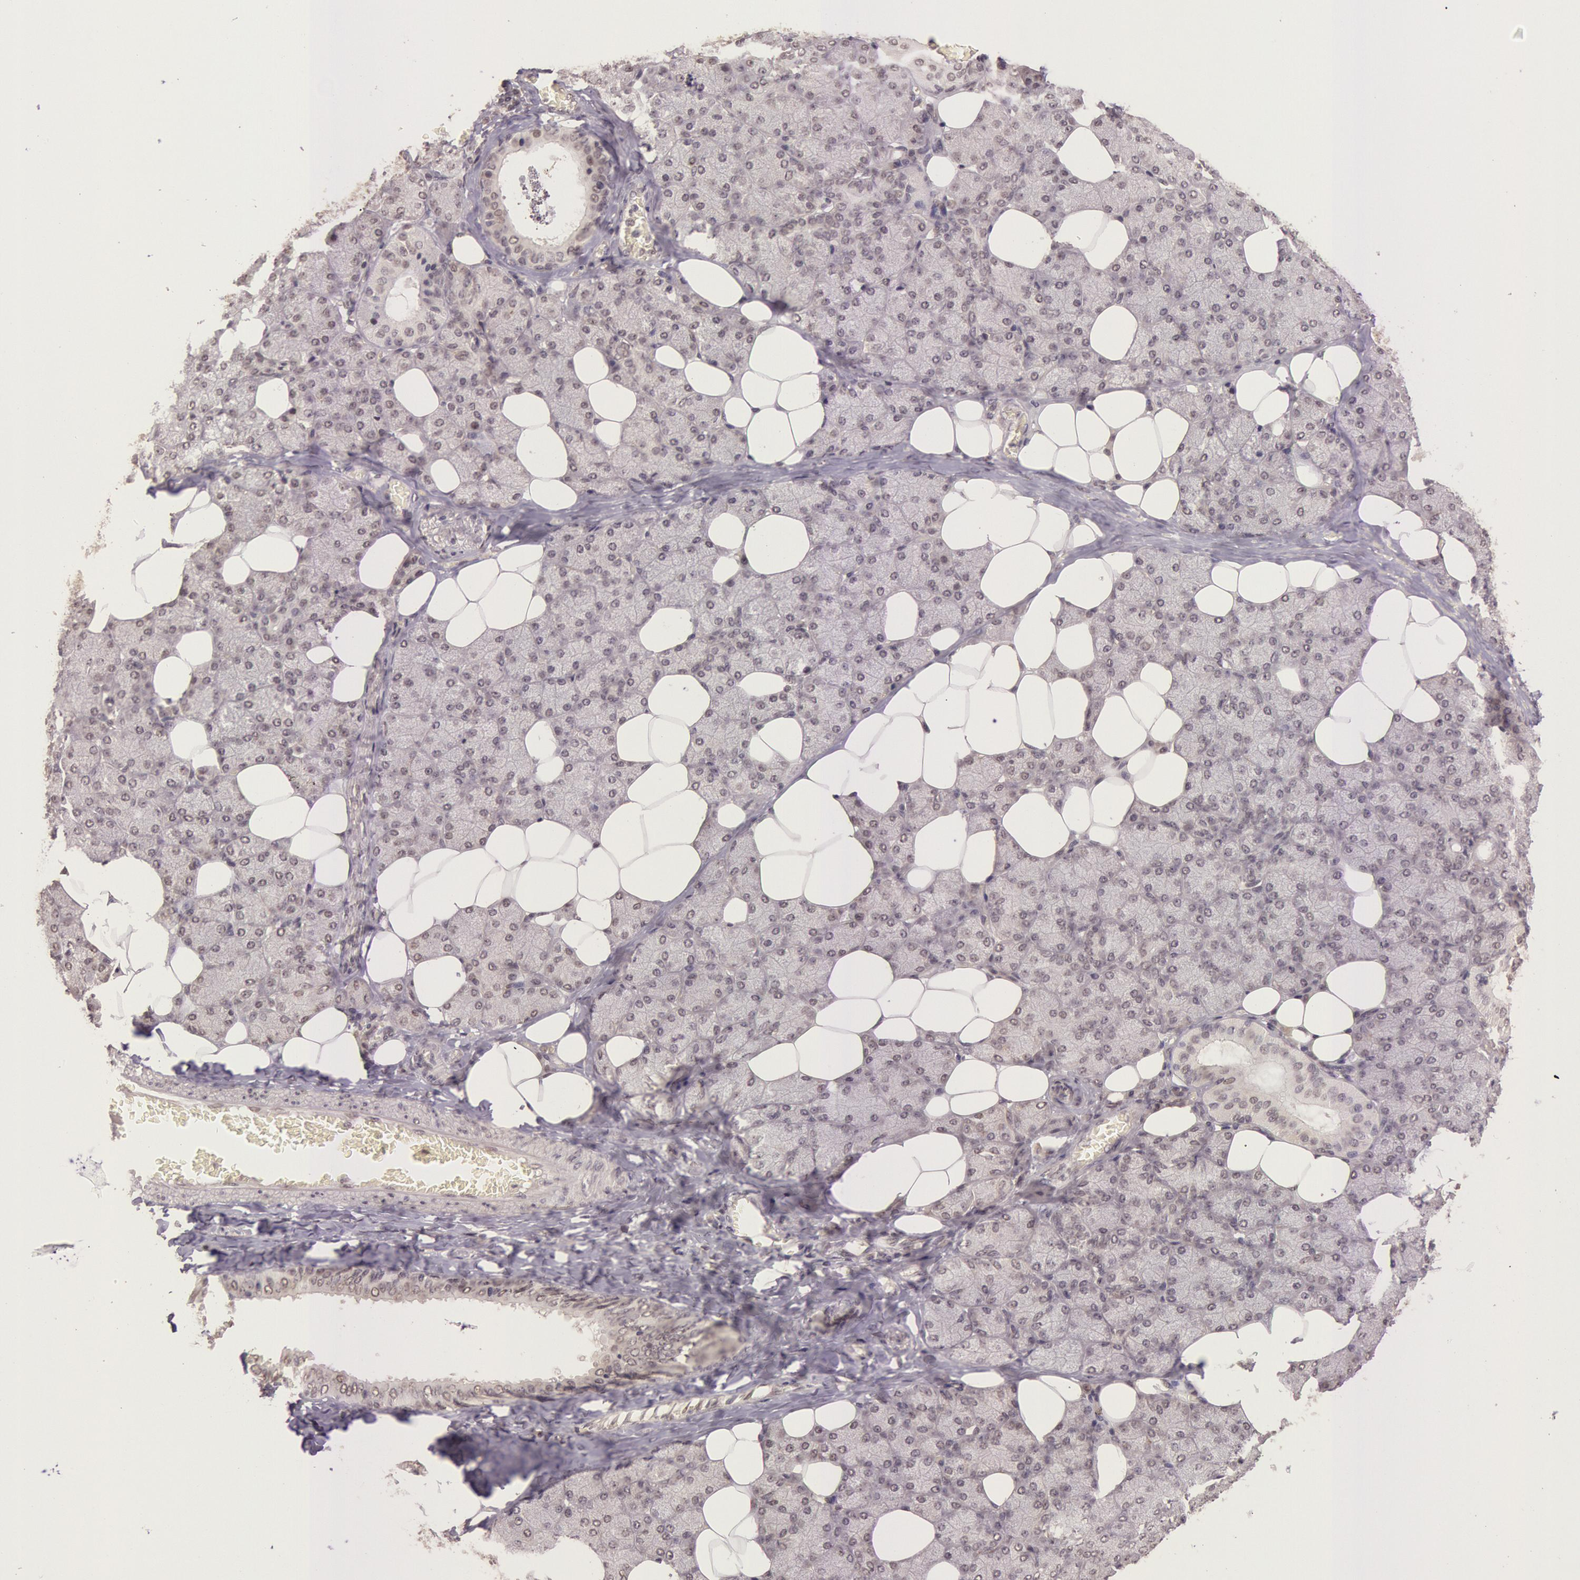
{"staining": {"intensity": "weak", "quantity": "25%-75%", "location": "nuclear"}, "tissue": "salivary gland", "cell_type": "Glandular cells", "image_type": "normal", "snomed": [{"axis": "morphology", "description": "Normal tissue, NOS"}, {"axis": "topography", "description": "Lymph node"}, {"axis": "topography", "description": "Salivary gland"}], "caption": "Immunohistochemical staining of unremarkable salivary gland reveals low levels of weak nuclear expression in approximately 25%-75% of glandular cells.", "gene": "RTL10", "patient": {"sex": "male", "age": 8}}